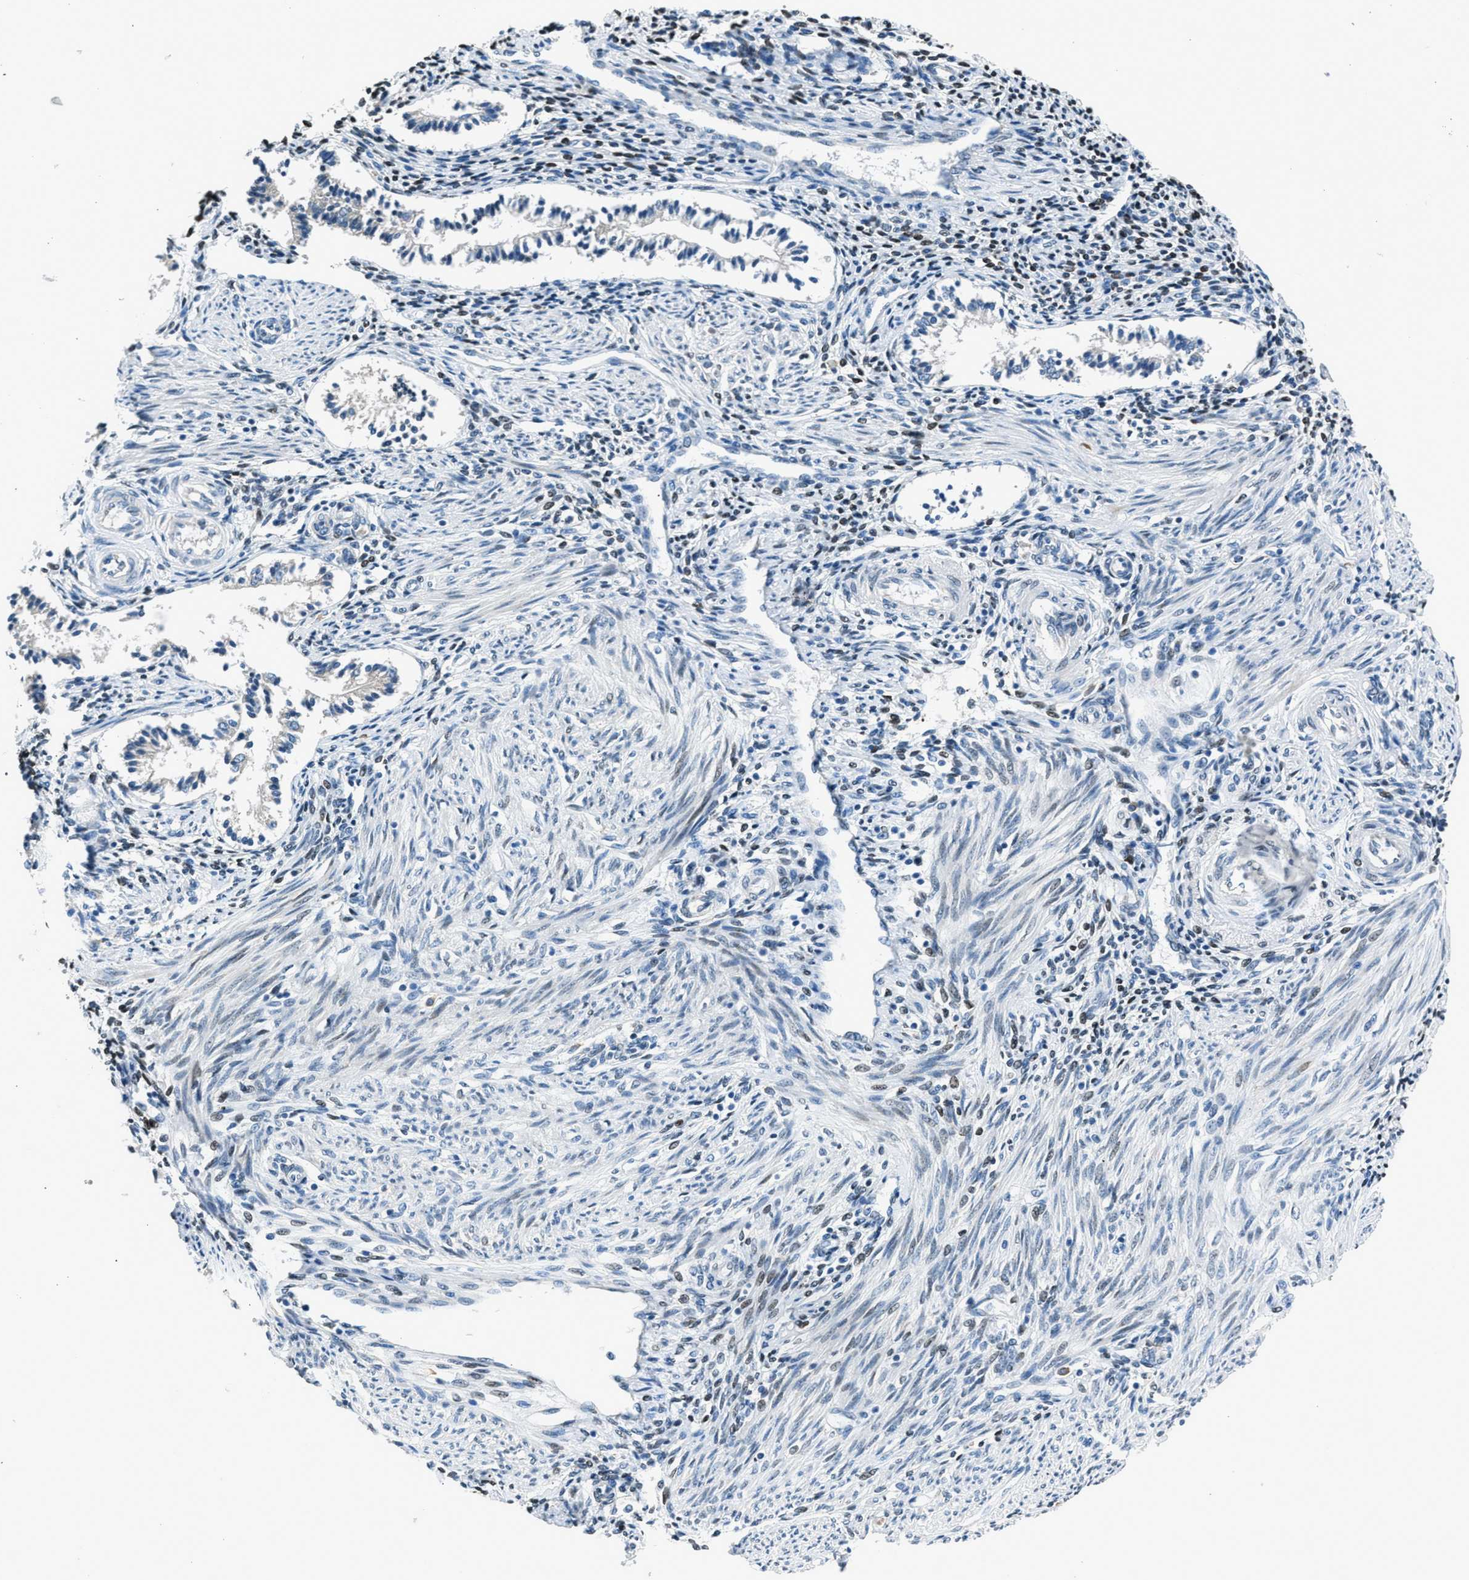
{"staining": {"intensity": "weak", "quantity": "<25%", "location": "nuclear"}, "tissue": "endometrium", "cell_type": "Cells in endometrial stroma", "image_type": "normal", "snomed": [{"axis": "morphology", "description": "Normal tissue, NOS"}, {"axis": "topography", "description": "Endometrium"}], "caption": "Cells in endometrial stroma are negative for protein expression in normal human endometrium. (DAB IHC with hematoxylin counter stain).", "gene": "RNF41", "patient": {"sex": "female", "age": 42}}